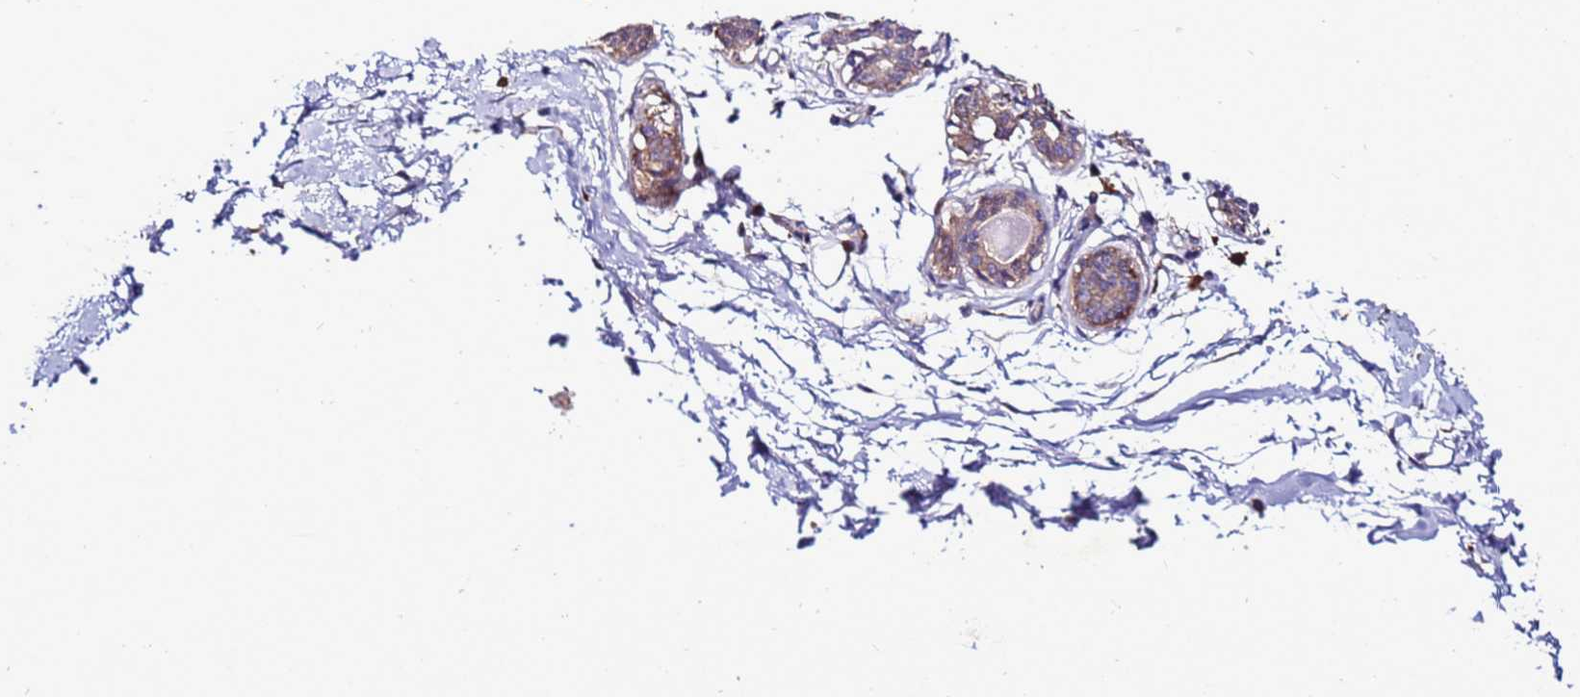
{"staining": {"intensity": "negative", "quantity": "none", "location": "none"}, "tissue": "breast", "cell_type": "Adipocytes", "image_type": "normal", "snomed": [{"axis": "morphology", "description": "Normal tissue, NOS"}, {"axis": "topography", "description": "Breast"}], "caption": "The image reveals no staining of adipocytes in benign breast. (DAB (3,3'-diaminobenzidine) immunohistochemistry with hematoxylin counter stain).", "gene": "ANTKMT", "patient": {"sex": "female", "age": 45}}